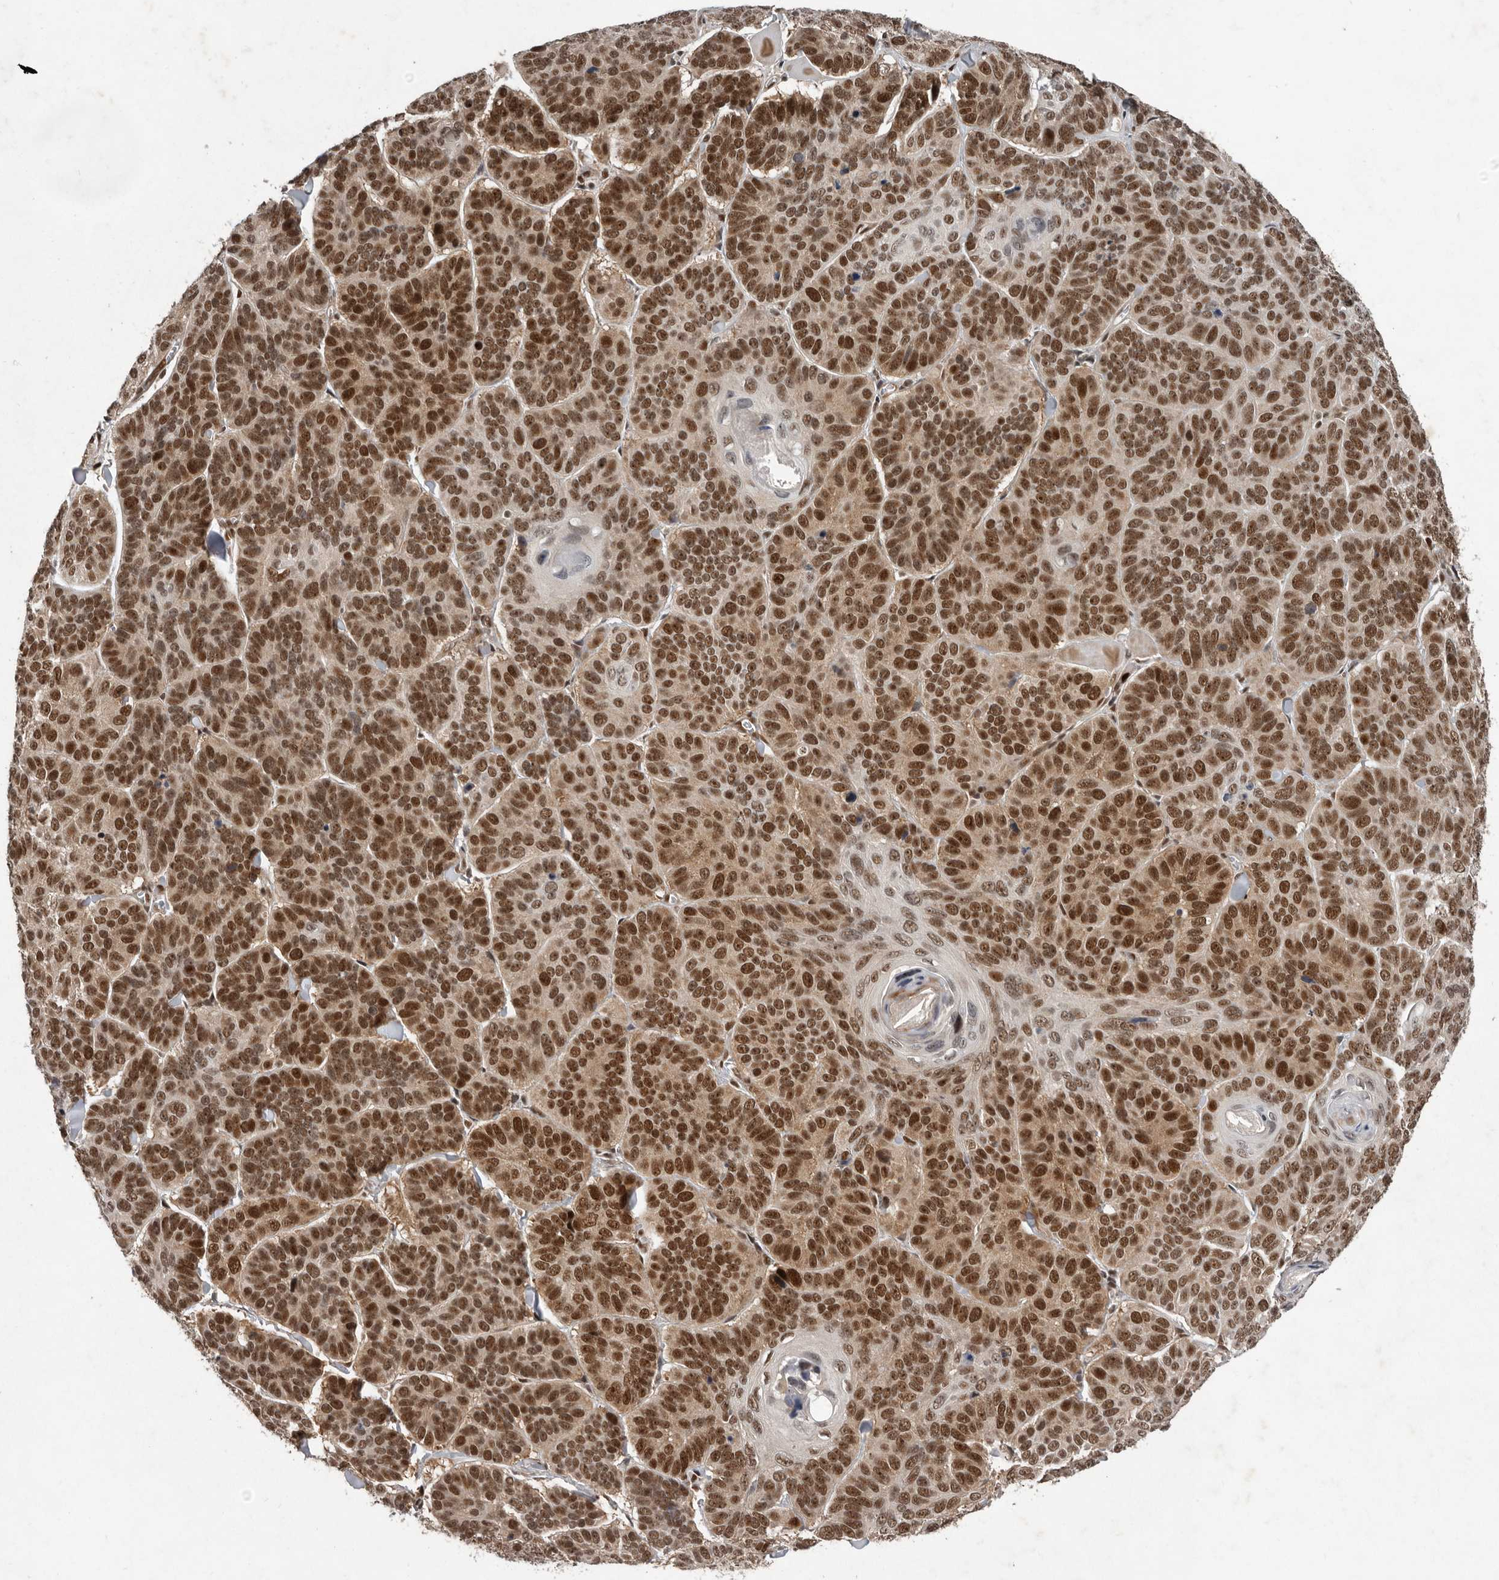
{"staining": {"intensity": "moderate", "quantity": ">75%", "location": "nuclear"}, "tissue": "skin cancer", "cell_type": "Tumor cells", "image_type": "cancer", "snomed": [{"axis": "morphology", "description": "Basal cell carcinoma"}, {"axis": "topography", "description": "Skin"}], "caption": "Immunohistochemical staining of skin basal cell carcinoma shows medium levels of moderate nuclear protein positivity in about >75% of tumor cells.", "gene": "CDC27", "patient": {"sex": "male", "age": 62}}